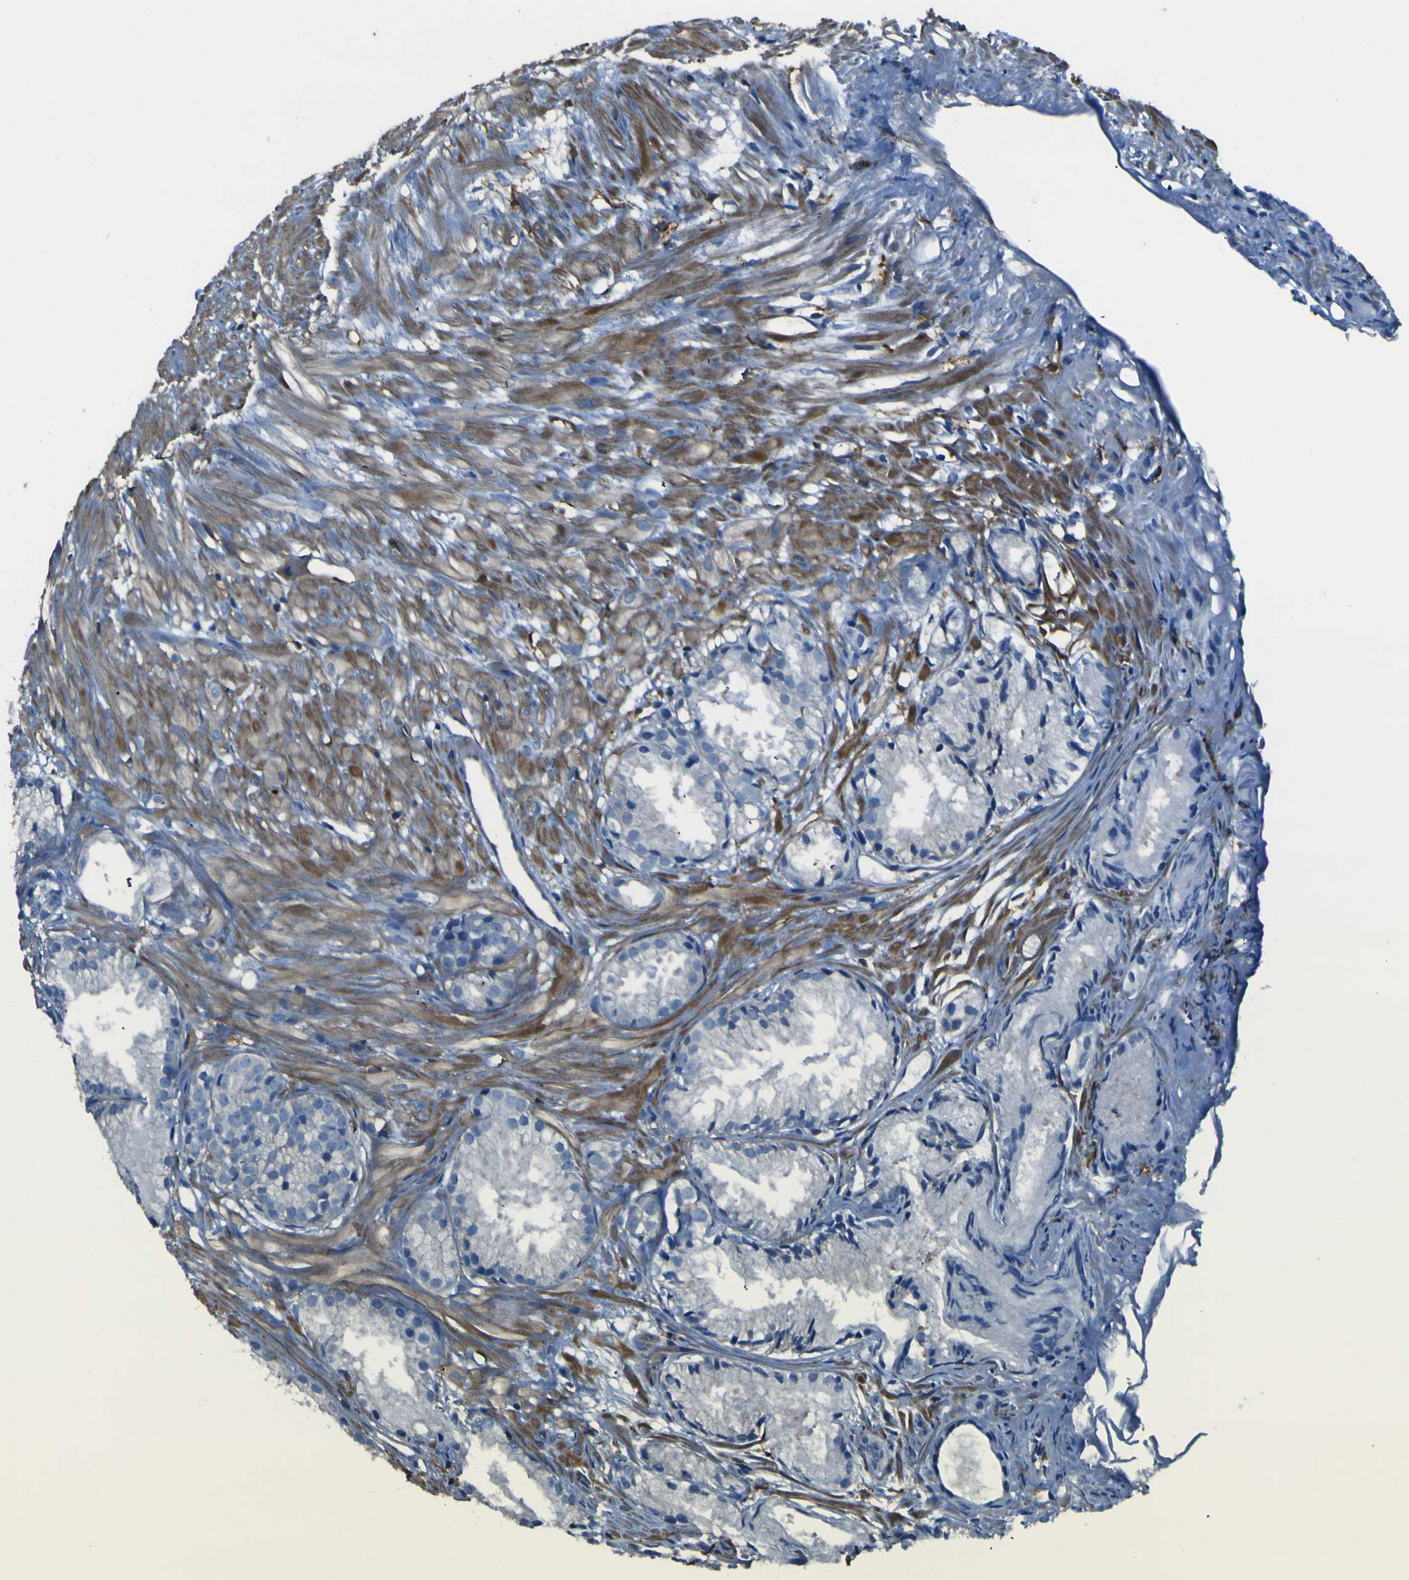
{"staining": {"intensity": "negative", "quantity": "none", "location": "none"}, "tissue": "prostate cancer", "cell_type": "Tumor cells", "image_type": "cancer", "snomed": [{"axis": "morphology", "description": "Adenocarcinoma, Low grade"}, {"axis": "topography", "description": "Prostate"}], "caption": "High power microscopy micrograph of an immunohistochemistry (IHC) image of prostate cancer, revealing no significant expression in tumor cells.", "gene": "LAIR1", "patient": {"sex": "male", "age": 72}}